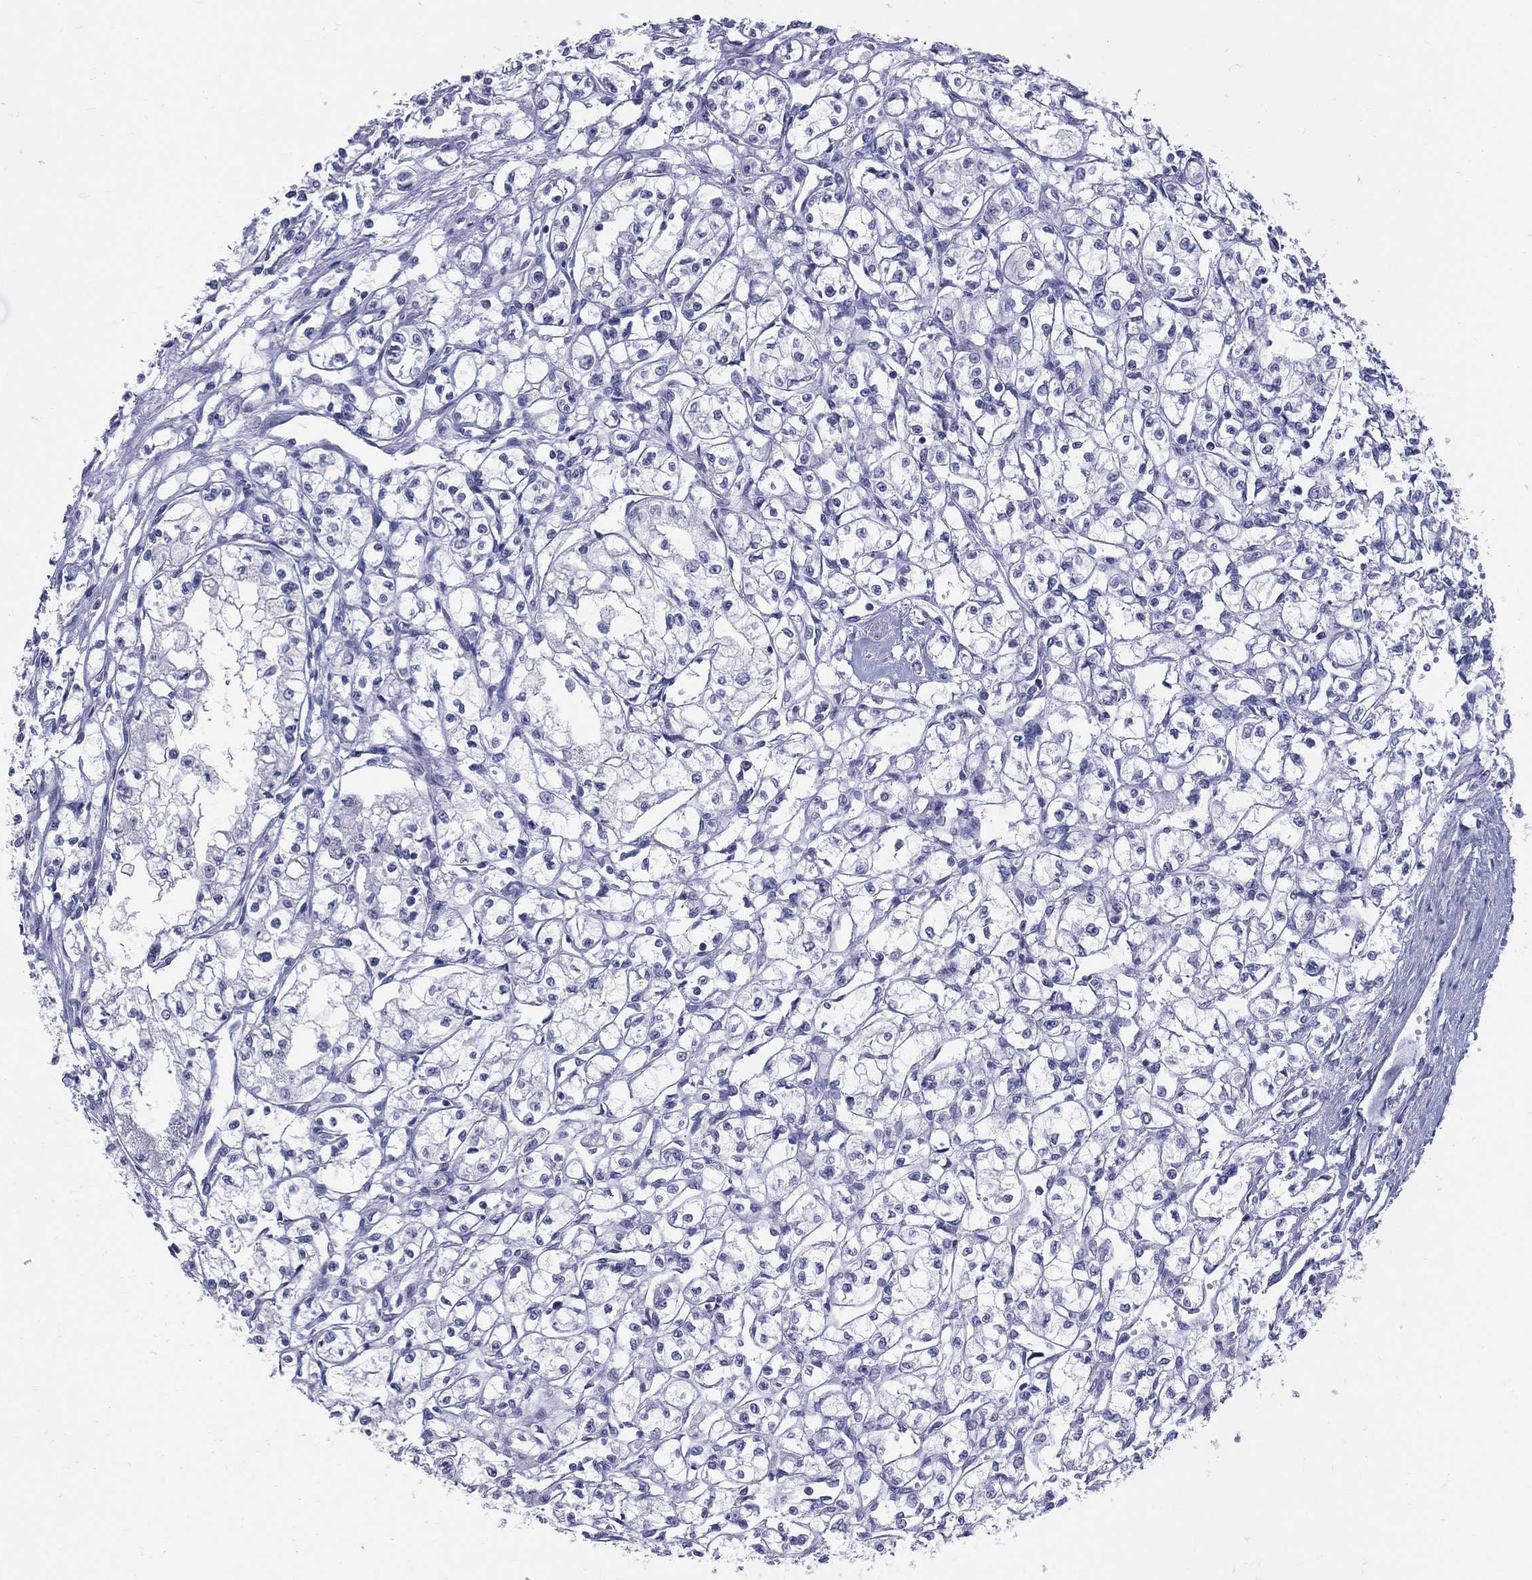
{"staining": {"intensity": "negative", "quantity": "none", "location": "none"}, "tissue": "renal cancer", "cell_type": "Tumor cells", "image_type": "cancer", "snomed": [{"axis": "morphology", "description": "Adenocarcinoma, NOS"}, {"axis": "topography", "description": "Kidney"}], "caption": "Tumor cells are negative for brown protein staining in renal cancer (adenocarcinoma).", "gene": "MLLT10", "patient": {"sex": "male", "age": 56}}